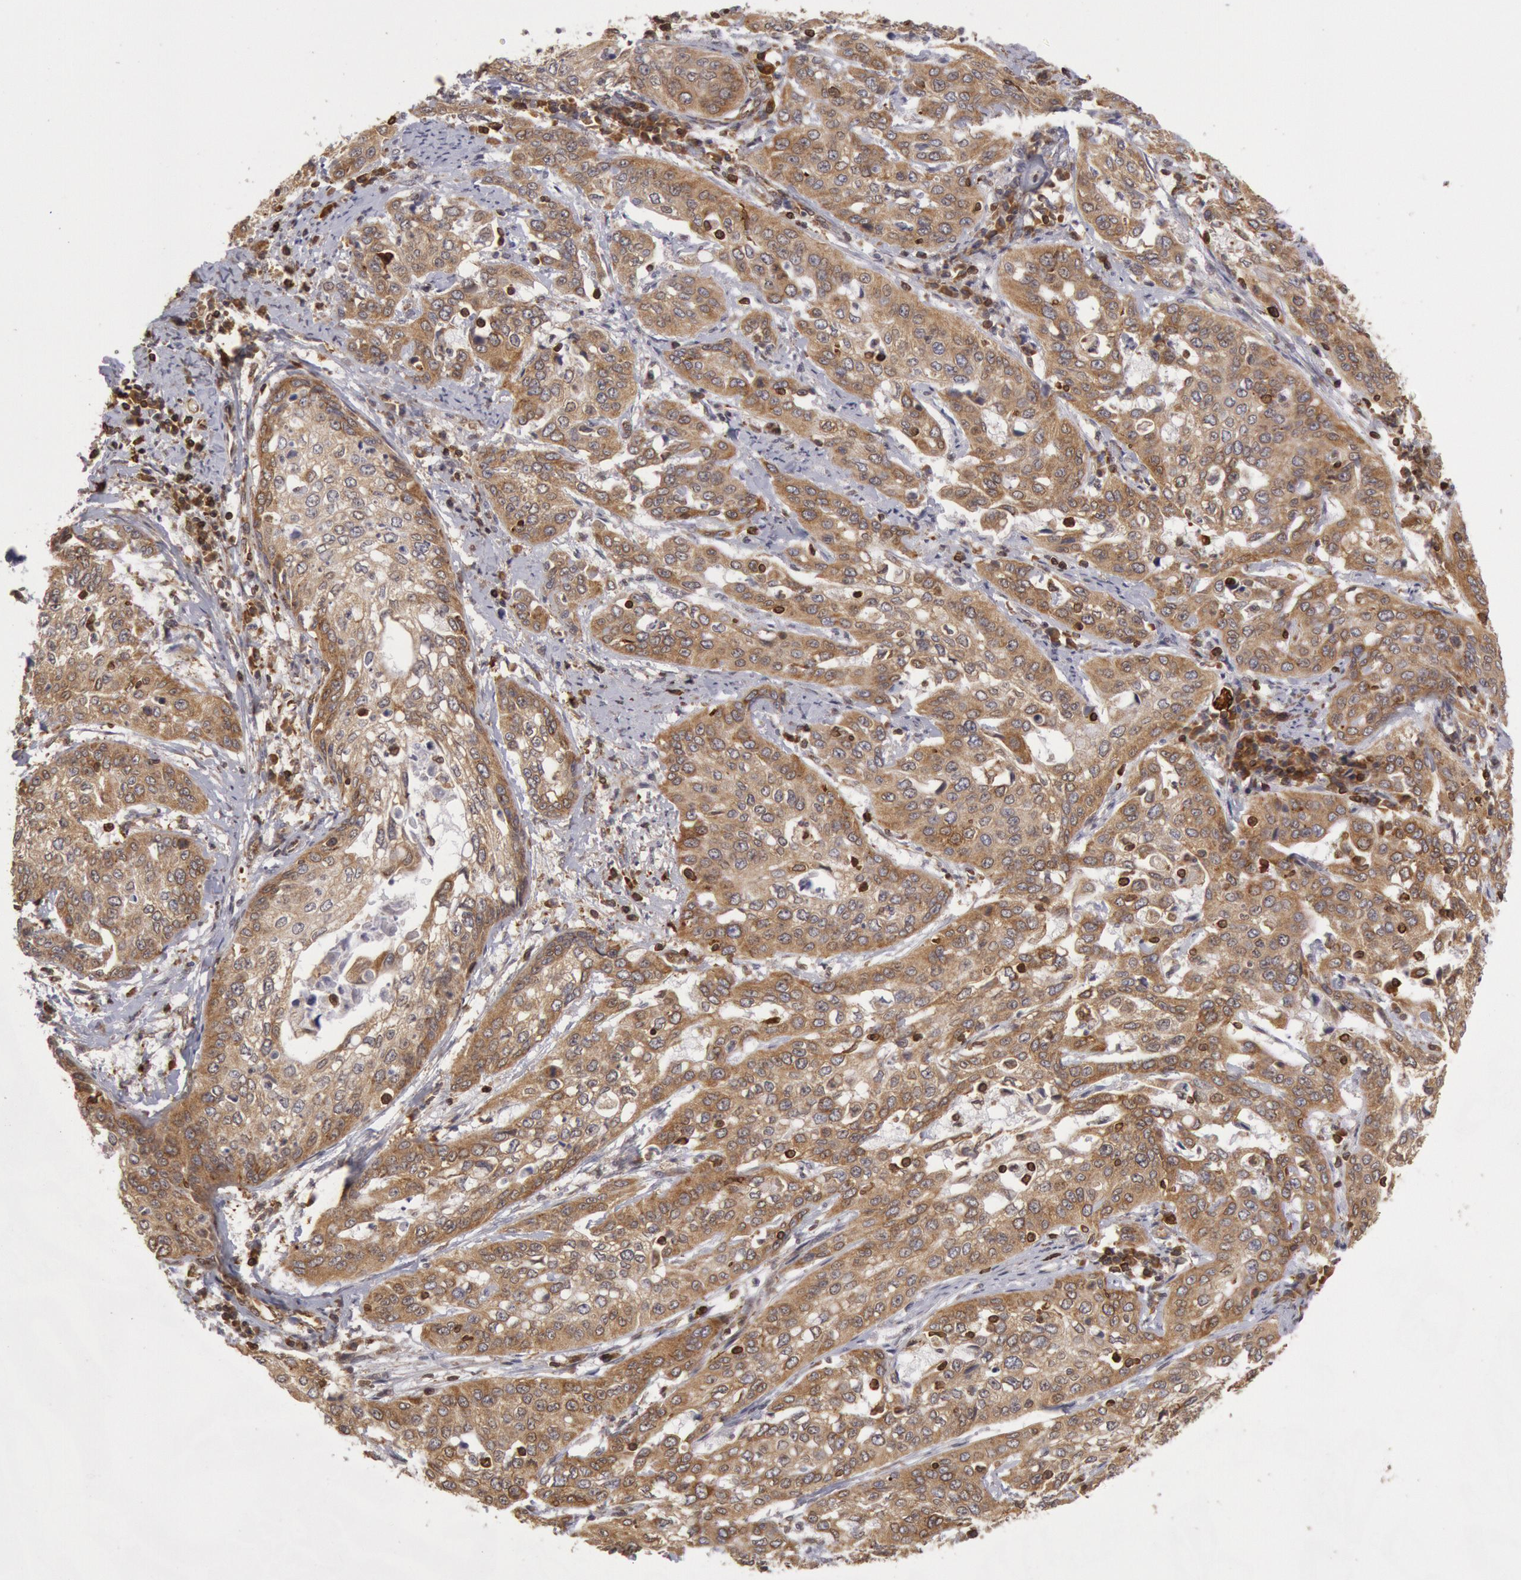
{"staining": {"intensity": "weak", "quantity": ">75%", "location": "cytoplasmic/membranous"}, "tissue": "cervical cancer", "cell_type": "Tumor cells", "image_type": "cancer", "snomed": [{"axis": "morphology", "description": "Squamous cell carcinoma, NOS"}, {"axis": "topography", "description": "Cervix"}], "caption": "Cervical squamous cell carcinoma stained for a protein shows weak cytoplasmic/membranous positivity in tumor cells.", "gene": "TAP2", "patient": {"sex": "female", "age": 41}}